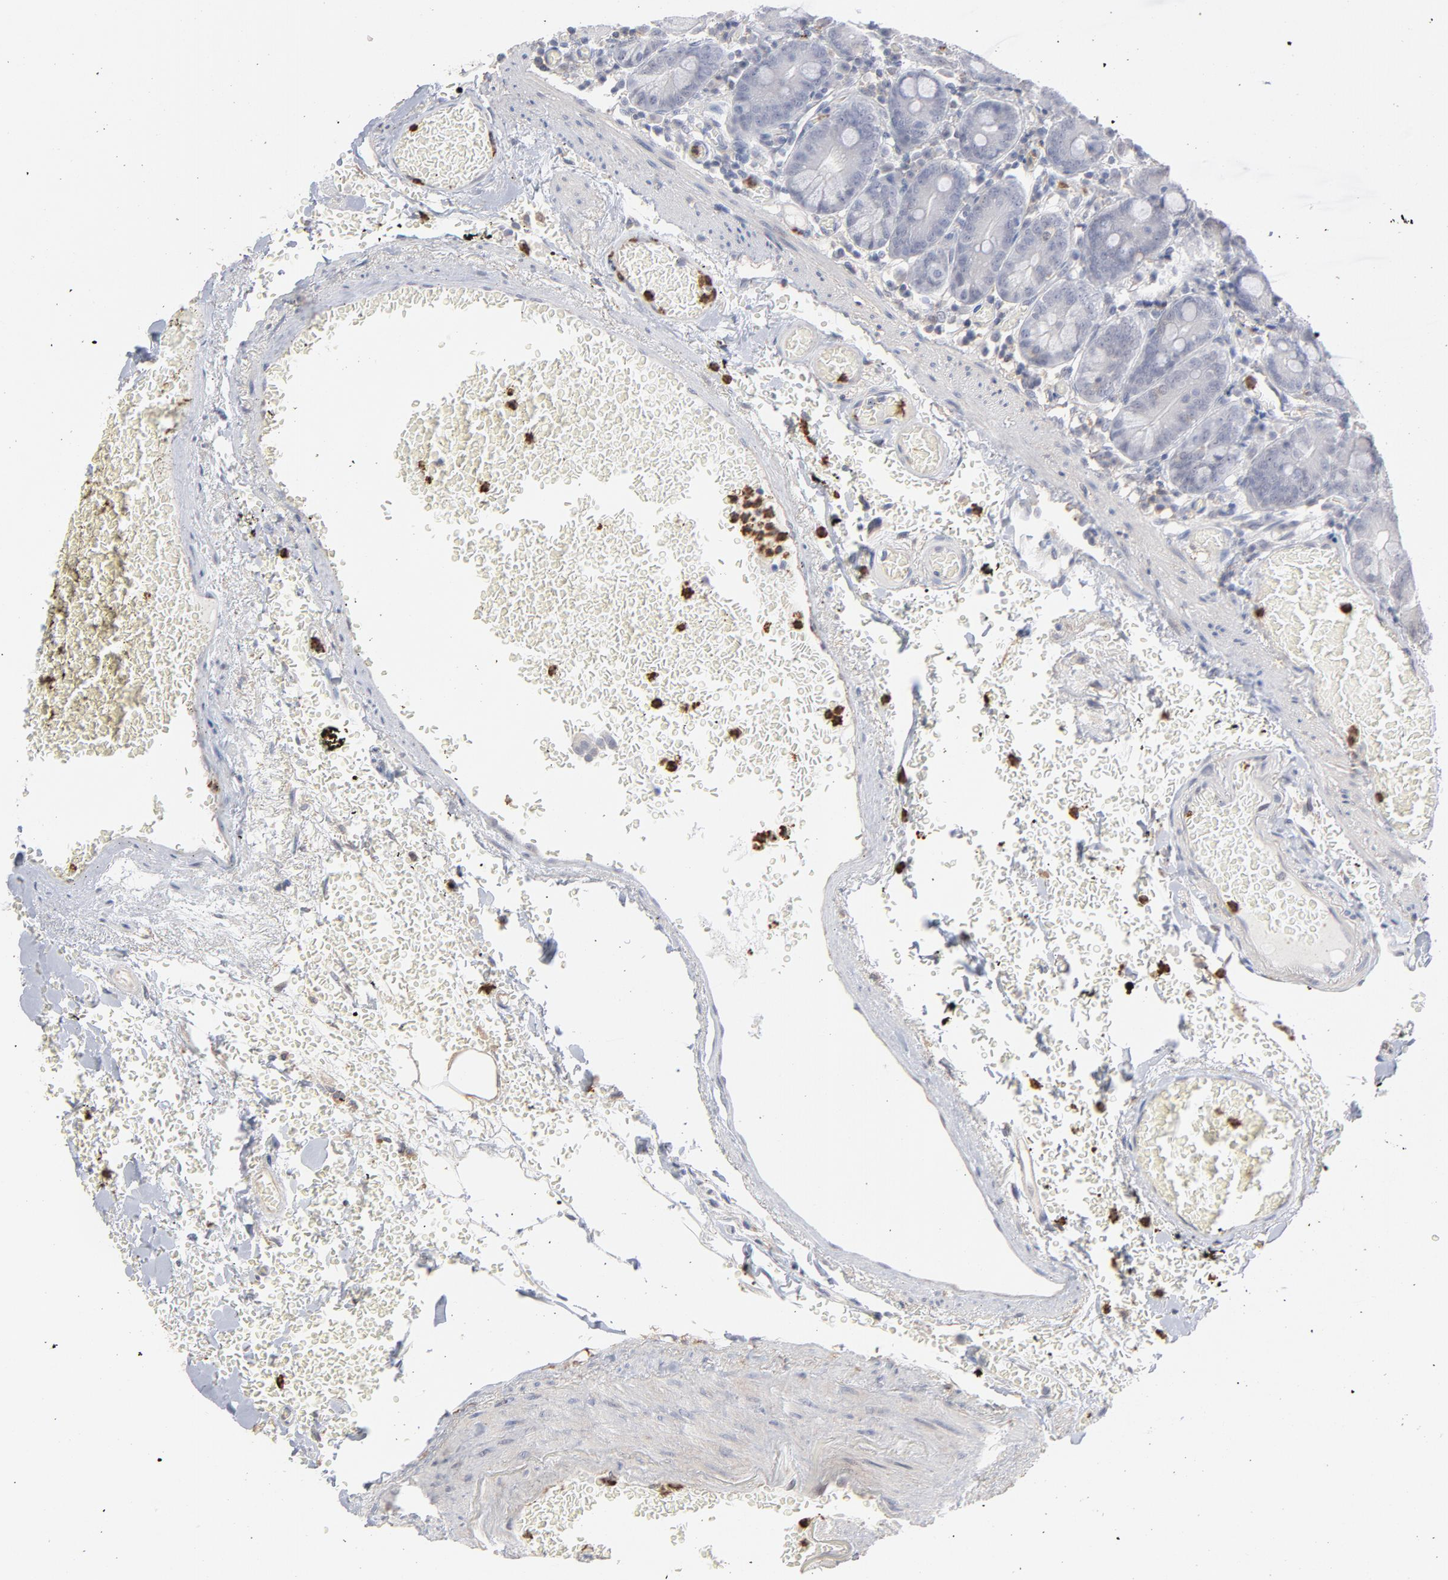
{"staining": {"intensity": "weak", "quantity": "25%-75%", "location": "cytoplasmic/membranous"}, "tissue": "small intestine", "cell_type": "Glandular cells", "image_type": "normal", "snomed": [{"axis": "morphology", "description": "Normal tissue, NOS"}, {"axis": "topography", "description": "Small intestine"}], "caption": "The immunohistochemical stain shows weak cytoplasmic/membranous expression in glandular cells of benign small intestine.", "gene": "PNMA1", "patient": {"sex": "male", "age": 71}}